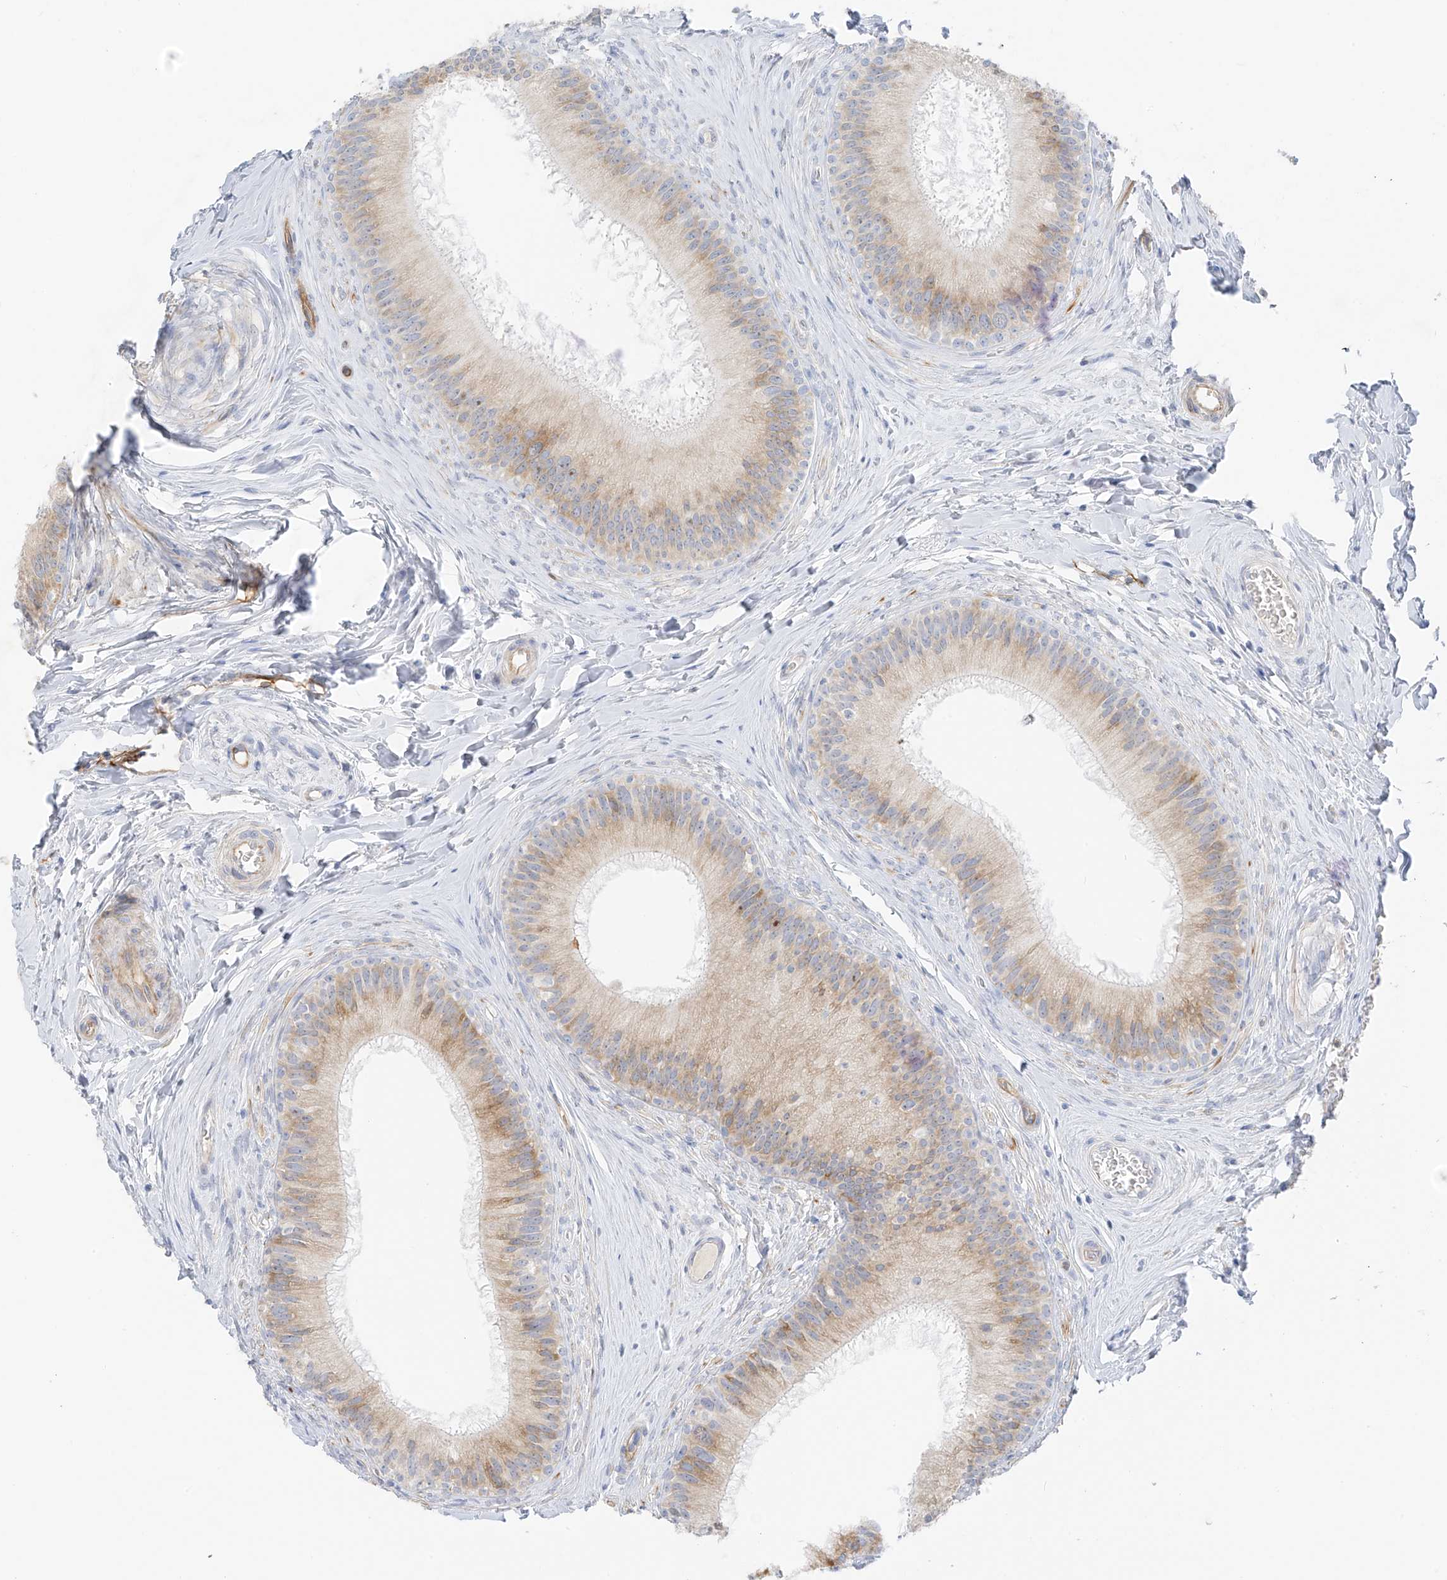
{"staining": {"intensity": "weak", "quantity": "25%-75%", "location": "cytoplasmic/membranous"}, "tissue": "epididymis", "cell_type": "Glandular cells", "image_type": "normal", "snomed": [{"axis": "morphology", "description": "Normal tissue, NOS"}, {"axis": "topography", "description": "Epididymis"}], "caption": "Human epididymis stained with a brown dye demonstrates weak cytoplasmic/membranous positive positivity in about 25%-75% of glandular cells.", "gene": "C11orf87", "patient": {"sex": "male", "age": 27}}